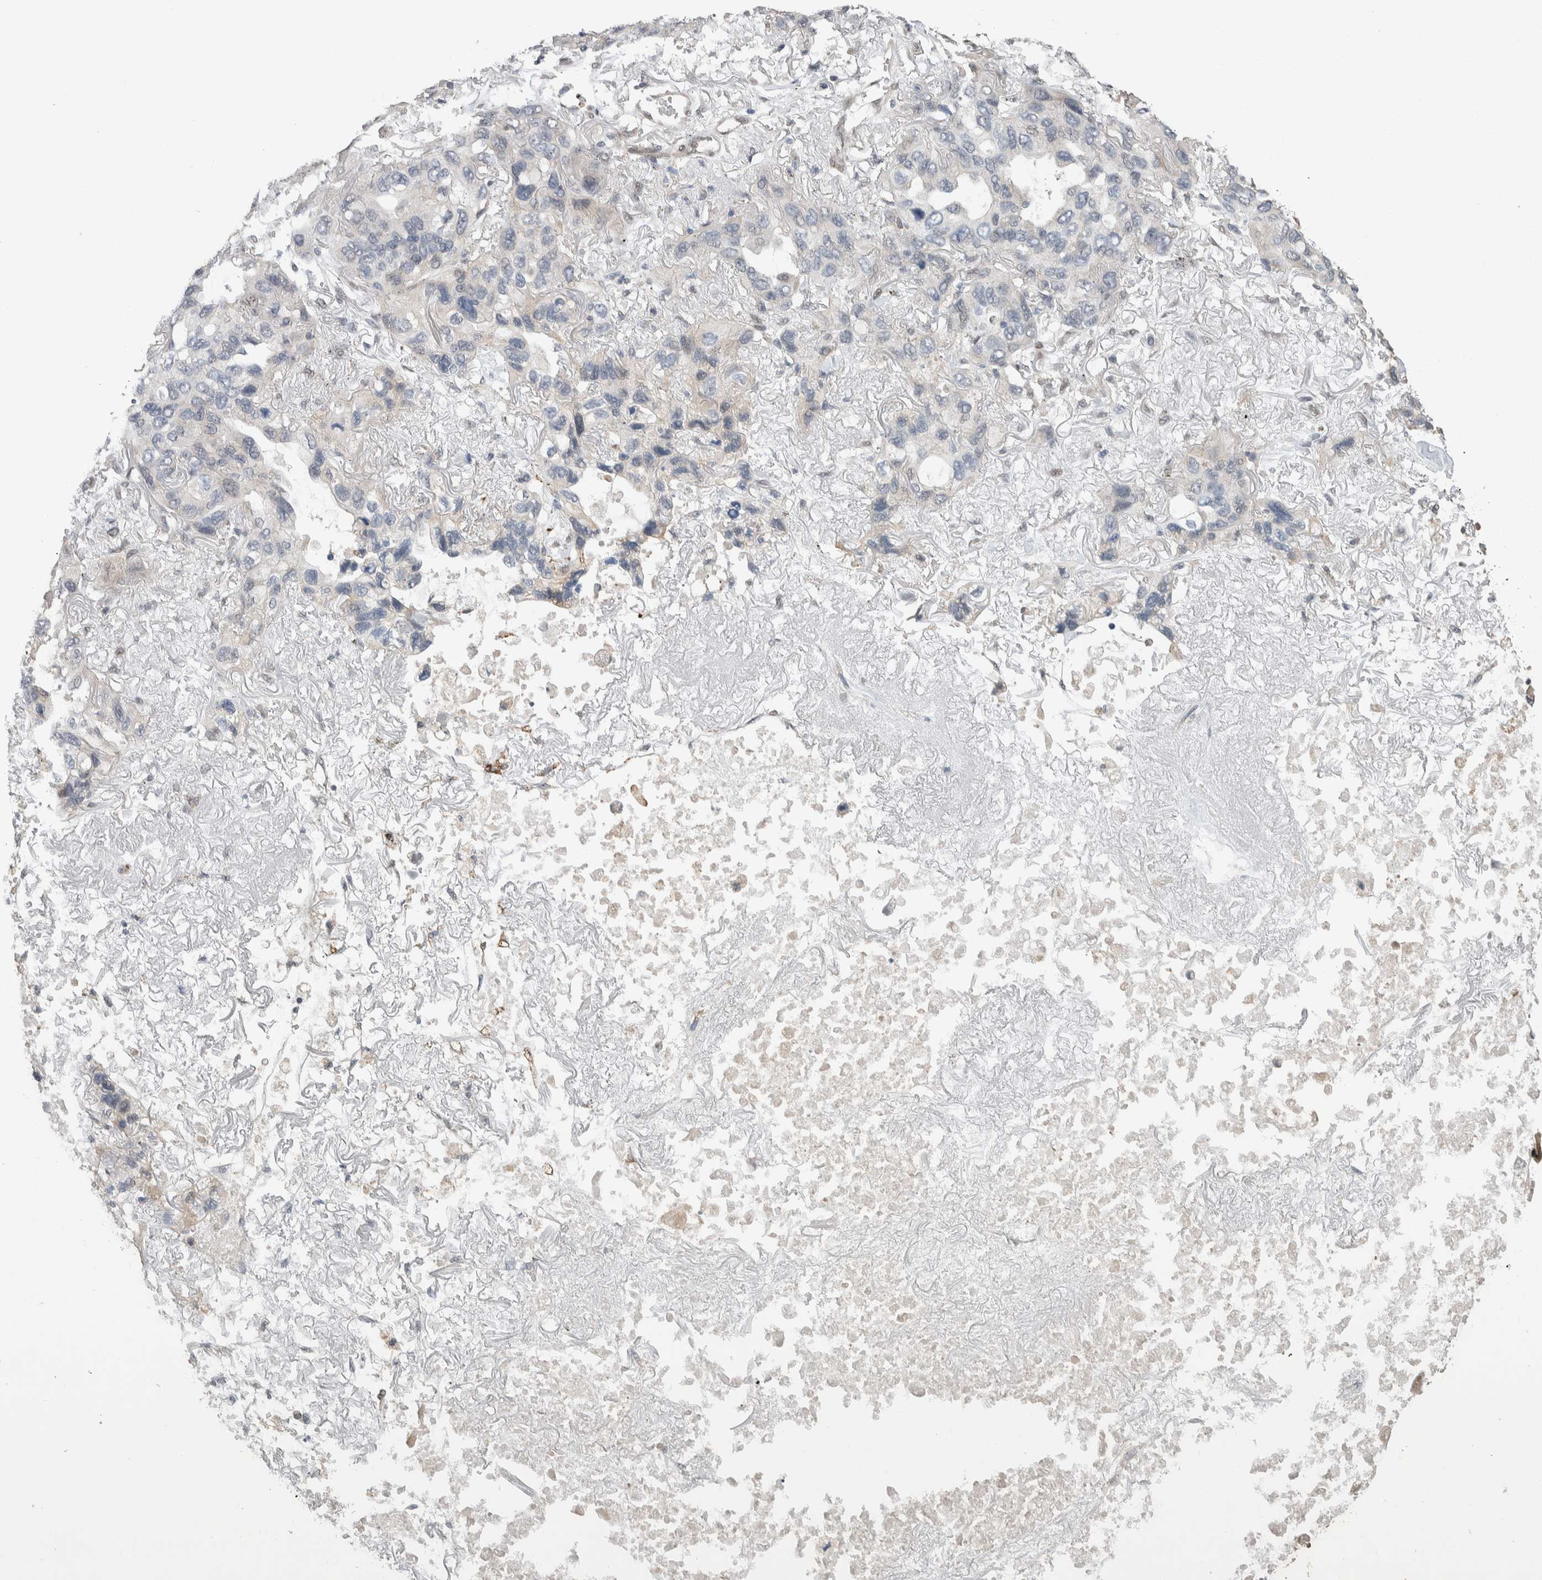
{"staining": {"intensity": "weak", "quantity": "<25%", "location": "cytoplasmic/membranous"}, "tissue": "lung cancer", "cell_type": "Tumor cells", "image_type": "cancer", "snomed": [{"axis": "morphology", "description": "Squamous cell carcinoma, NOS"}, {"axis": "topography", "description": "Lung"}], "caption": "An image of human lung cancer is negative for staining in tumor cells. The staining was performed using DAB to visualize the protein expression in brown, while the nuclei were stained in blue with hematoxylin (Magnification: 20x).", "gene": "CYSRT1", "patient": {"sex": "female", "age": 73}}